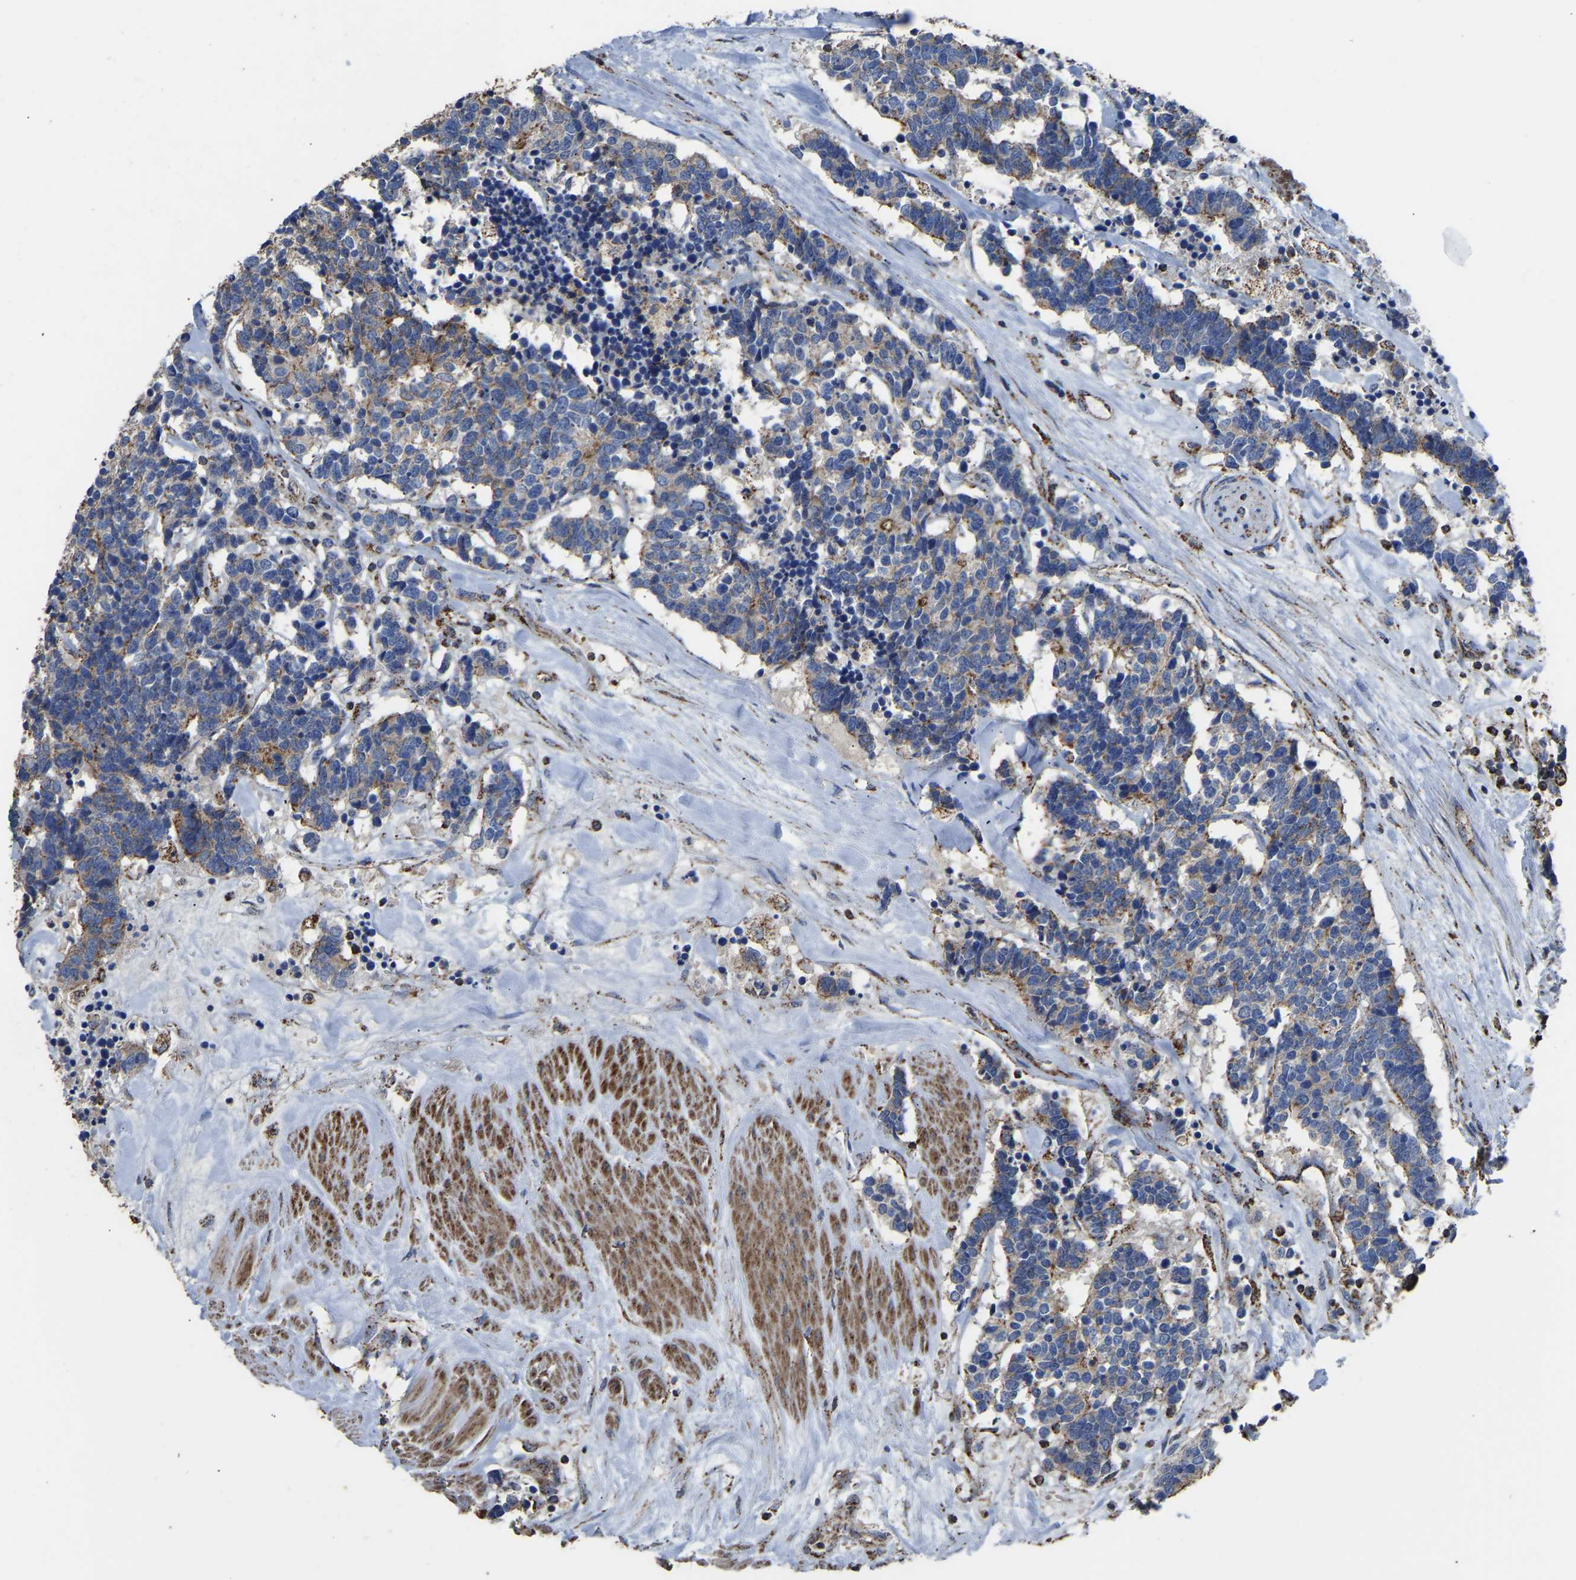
{"staining": {"intensity": "moderate", "quantity": "25%-75%", "location": "cytoplasmic/membranous"}, "tissue": "carcinoid", "cell_type": "Tumor cells", "image_type": "cancer", "snomed": [{"axis": "morphology", "description": "Carcinoma, NOS"}, {"axis": "morphology", "description": "Carcinoid, malignant, NOS"}, {"axis": "topography", "description": "Urinary bladder"}], "caption": "This photomicrograph displays immunohistochemistry staining of human carcinoma, with medium moderate cytoplasmic/membranous expression in about 25%-75% of tumor cells.", "gene": "ETFA", "patient": {"sex": "male", "age": 57}}